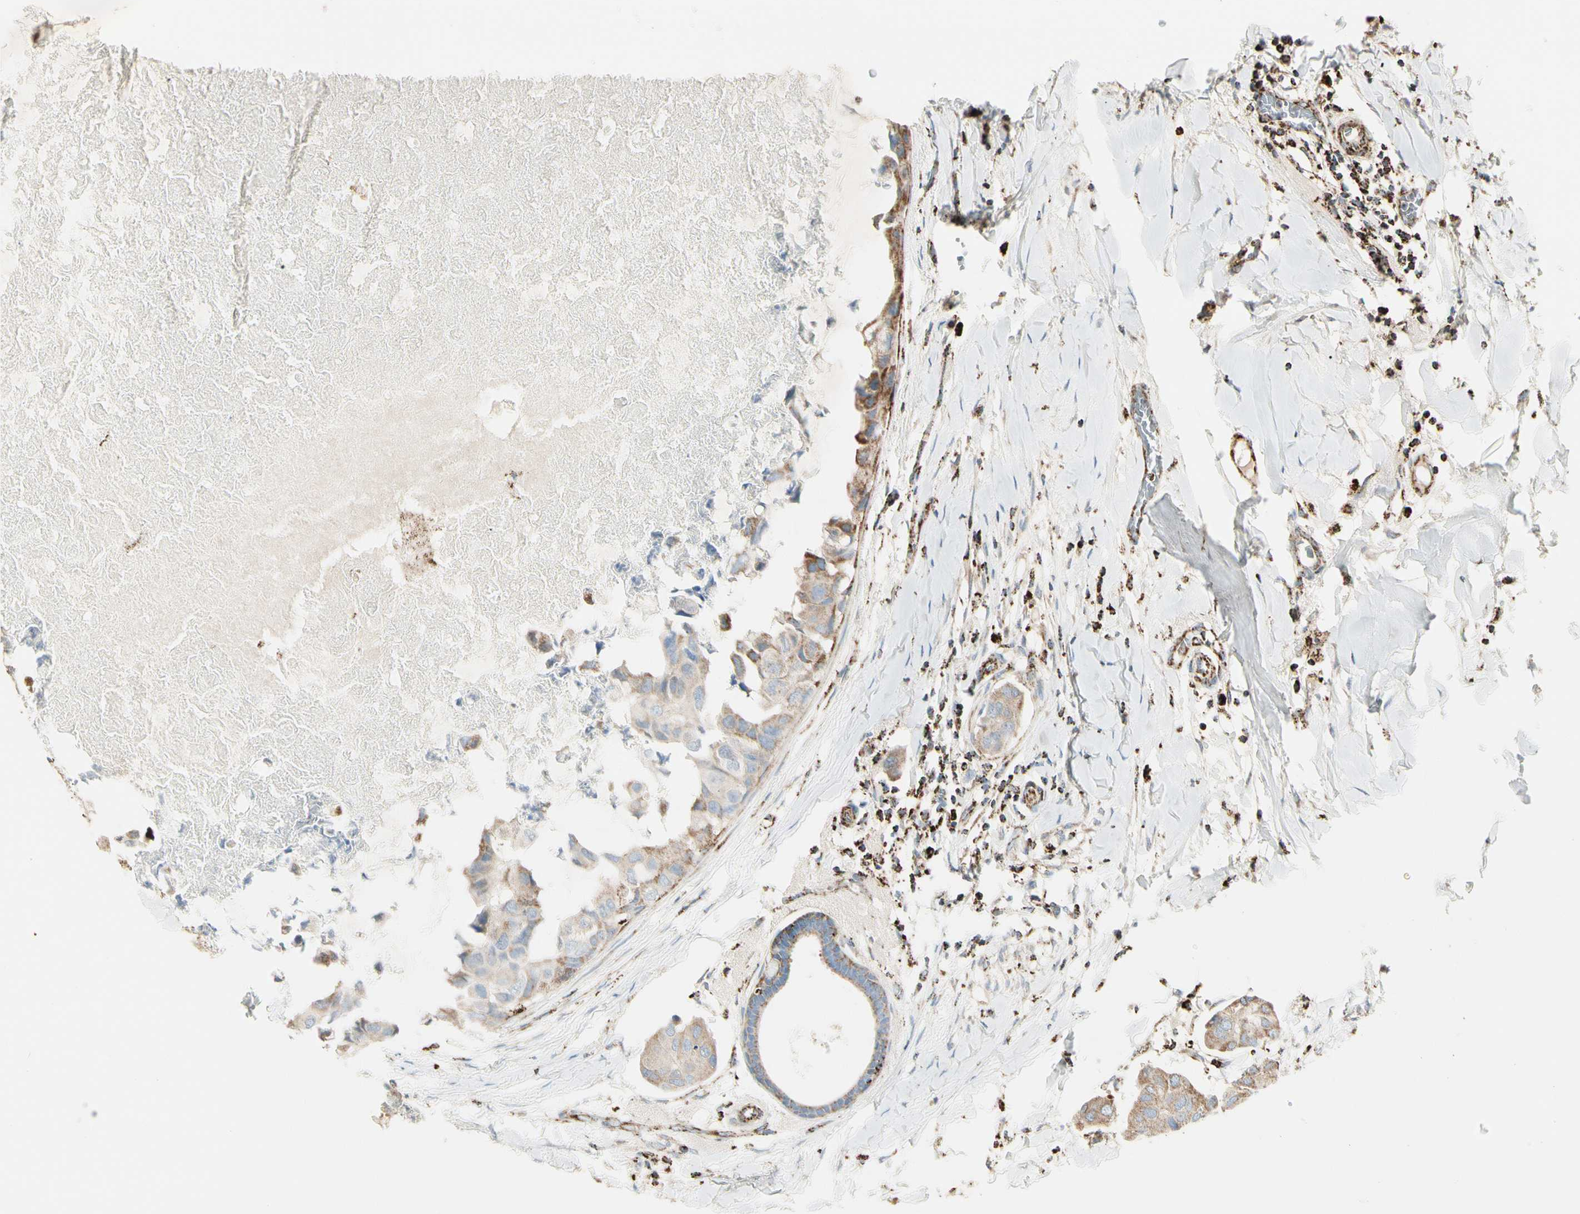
{"staining": {"intensity": "moderate", "quantity": ">75%", "location": "cytoplasmic/membranous"}, "tissue": "breast cancer", "cell_type": "Tumor cells", "image_type": "cancer", "snomed": [{"axis": "morphology", "description": "Duct carcinoma"}, {"axis": "topography", "description": "Breast"}], "caption": "The immunohistochemical stain highlights moderate cytoplasmic/membranous positivity in tumor cells of invasive ductal carcinoma (breast) tissue. Using DAB (3,3'-diaminobenzidine) (brown) and hematoxylin (blue) stains, captured at high magnification using brightfield microscopy.", "gene": "ME2", "patient": {"sex": "female", "age": 40}}